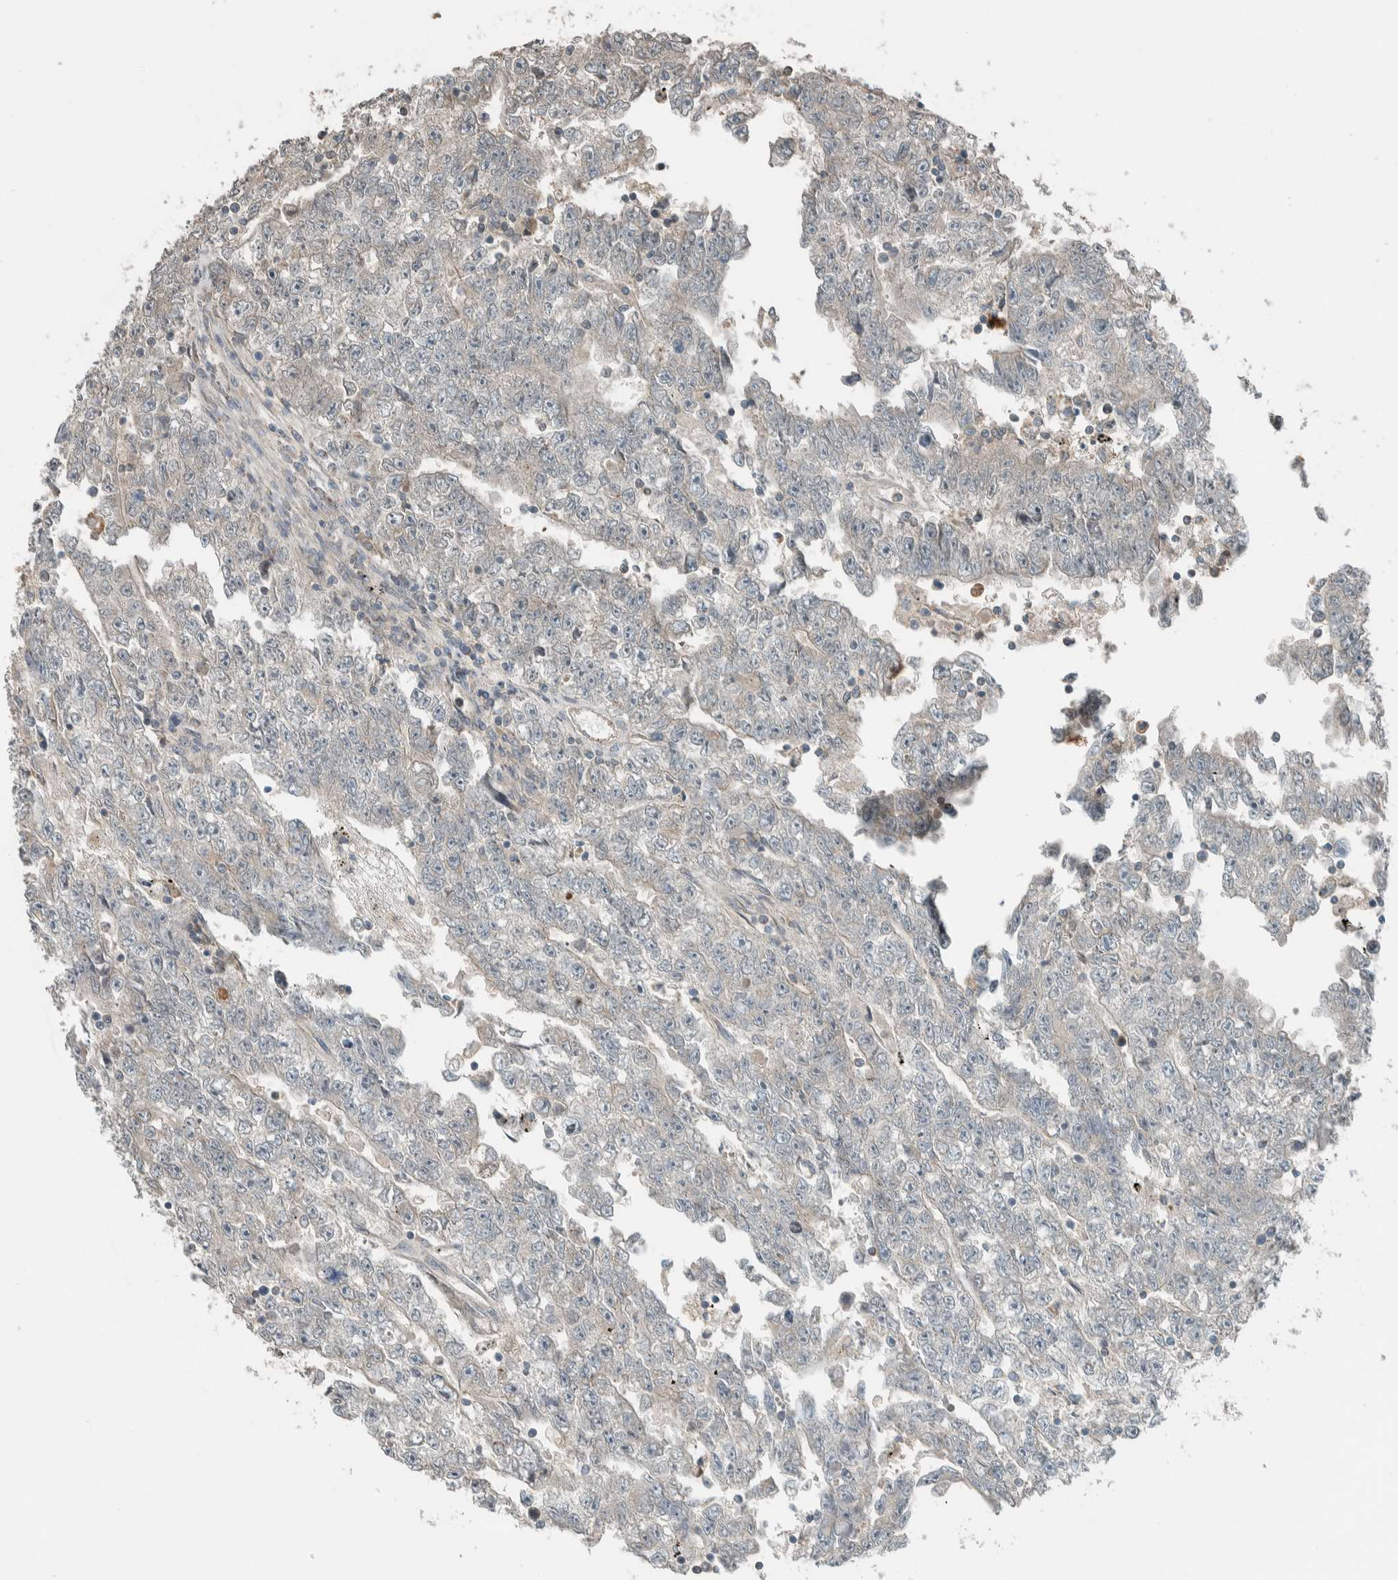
{"staining": {"intensity": "negative", "quantity": "none", "location": "none"}, "tissue": "testis cancer", "cell_type": "Tumor cells", "image_type": "cancer", "snomed": [{"axis": "morphology", "description": "Carcinoma, Embryonal, NOS"}, {"axis": "topography", "description": "Testis"}], "caption": "The IHC photomicrograph has no significant staining in tumor cells of testis embryonal carcinoma tissue.", "gene": "NBR1", "patient": {"sex": "male", "age": 25}}